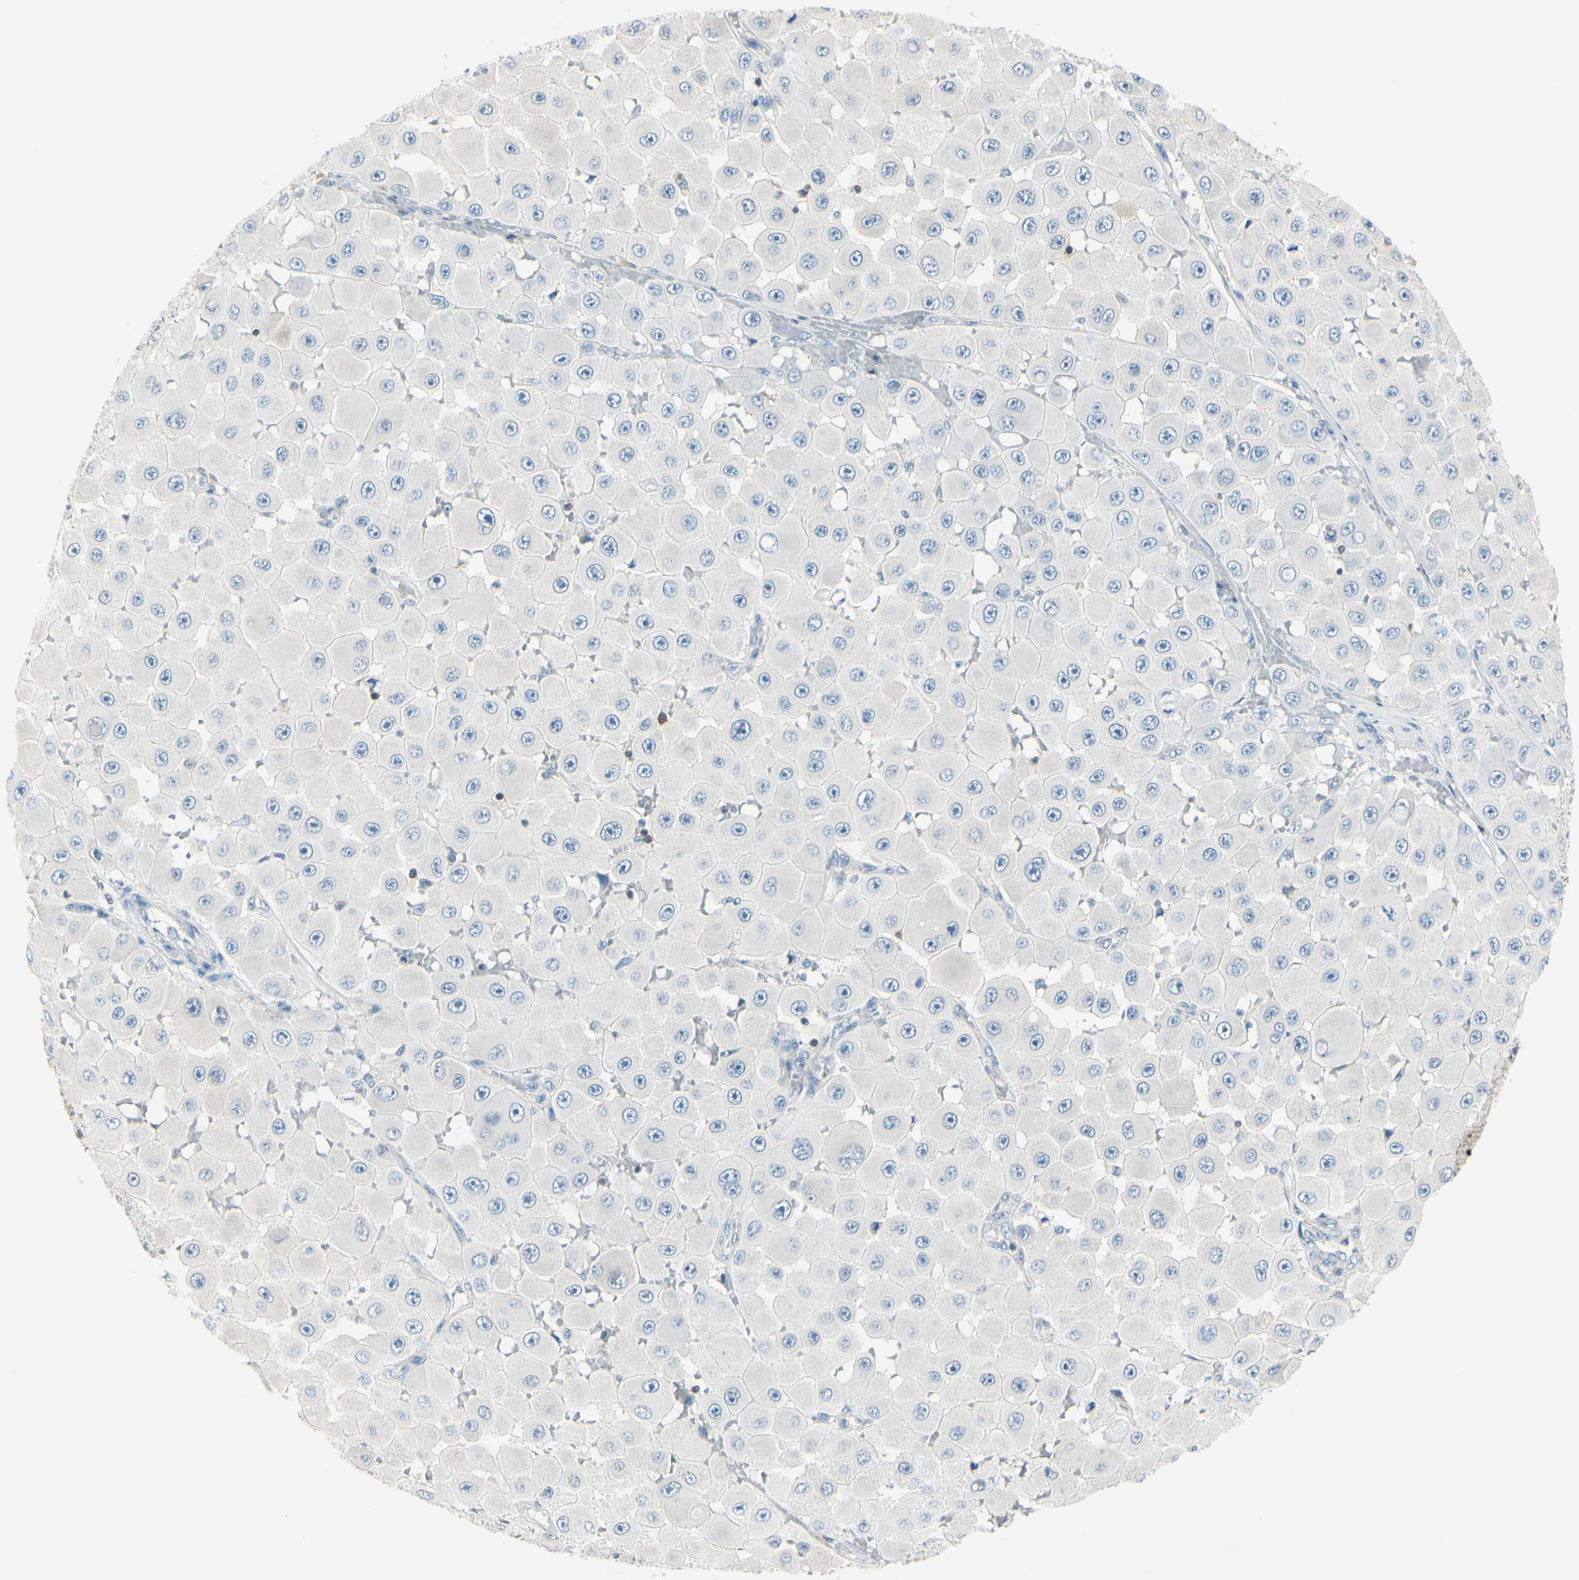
{"staining": {"intensity": "negative", "quantity": "none", "location": "none"}, "tissue": "melanoma", "cell_type": "Tumor cells", "image_type": "cancer", "snomed": [{"axis": "morphology", "description": "Malignant melanoma, NOS"}, {"axis": "topography", "description": "Skin"}], "caption": "The immunohistochemistry micrograph has no significant expression in tumor cells of malignant melanoma tissue.", "gene": "SLC9A3R1", "patient": {"sex": "female", "age": 81}}